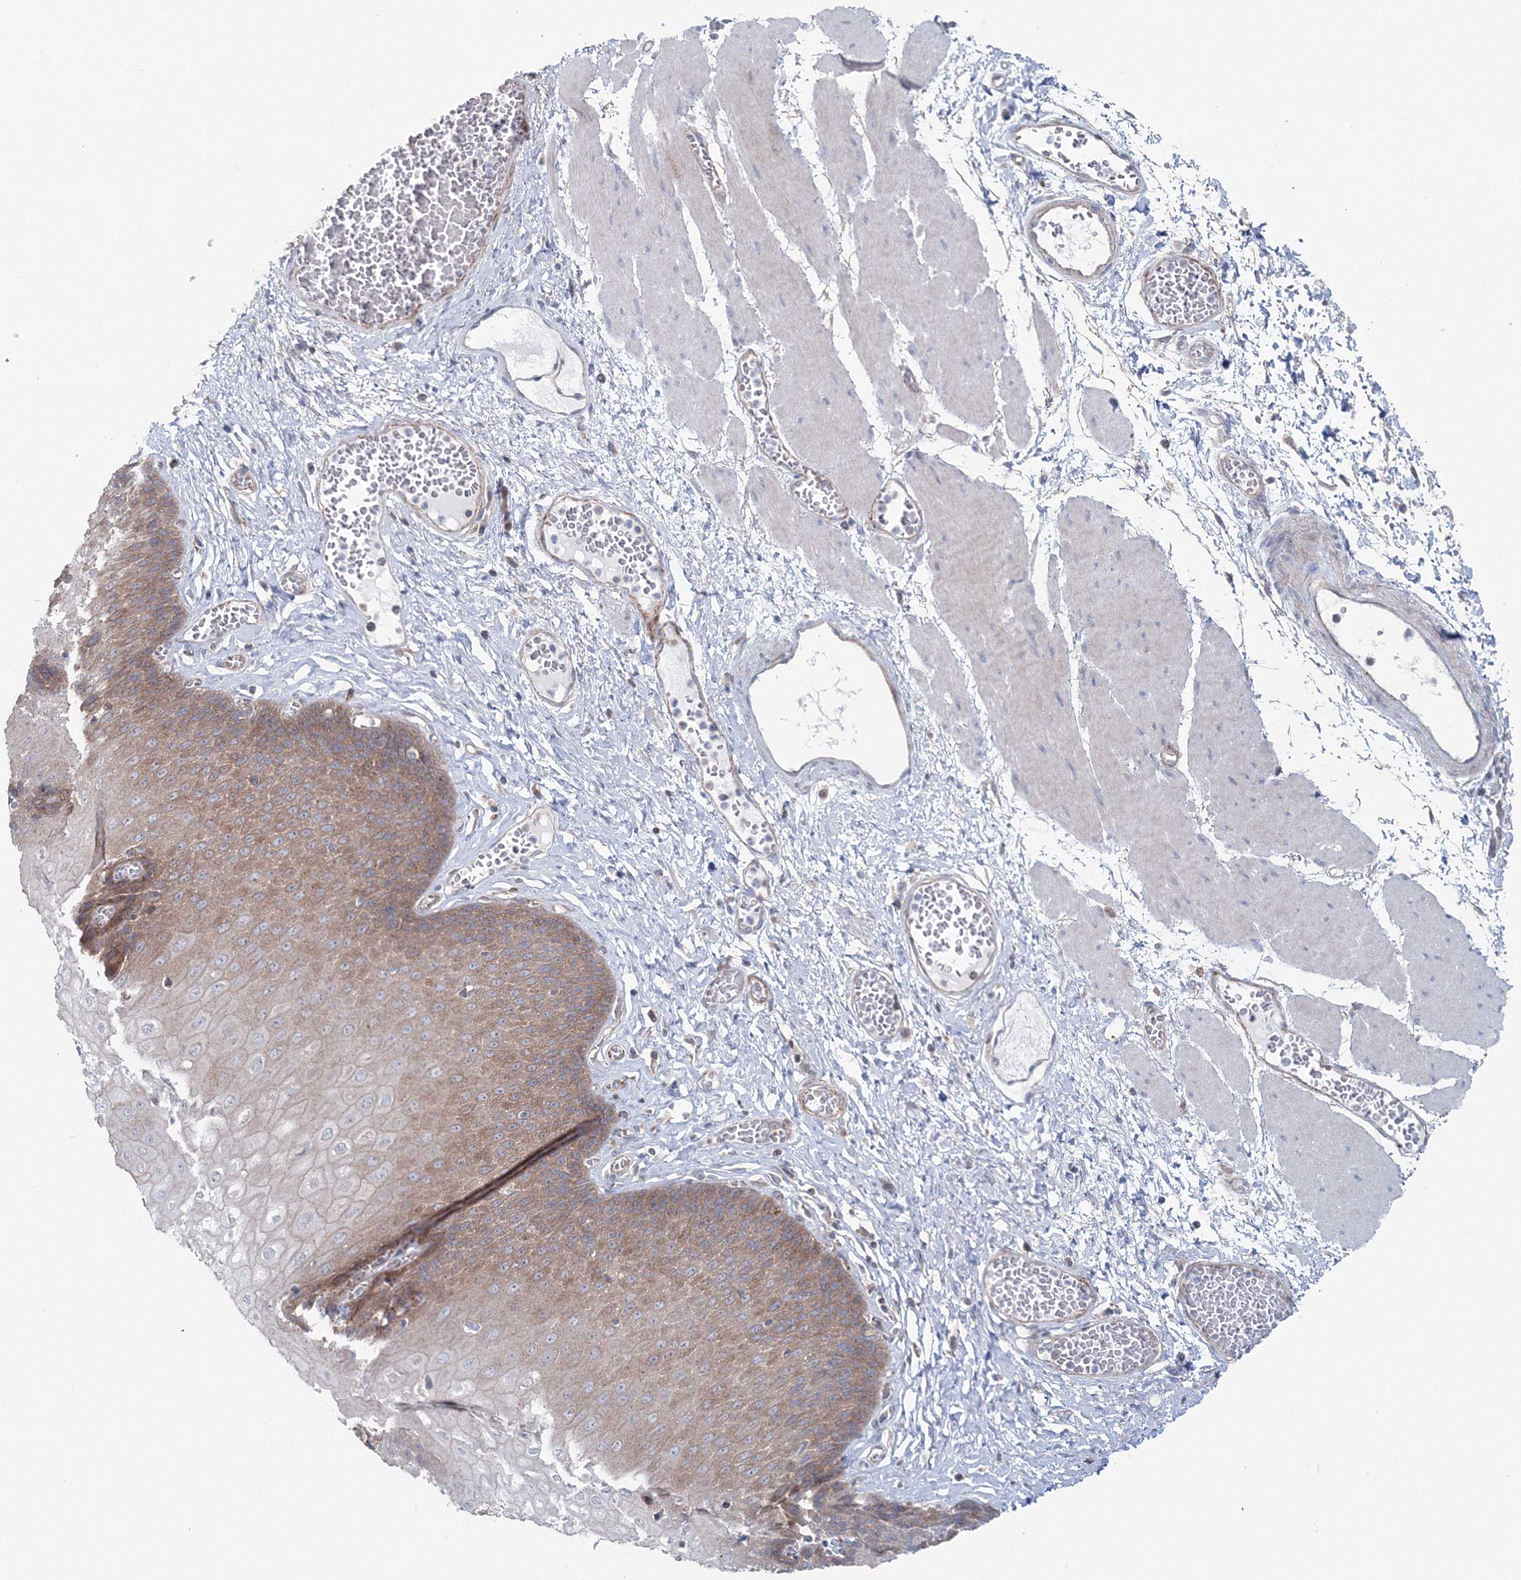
{"staining": {"intensity": "moderate", "quantity": "25%-75%", "location": "cytoplasmic/membranous"}, "tissue": "esophagus", "cell_type": "Squamous epithelial cells", "image_type": "normal", "snomed": [{"axis": "morphology", "description": "Normal tissue, NOS"}, {"axis": "topography", "description": "Esophagus"}], "caption": "This is an image of immunohistochemistry staining of normal esophagus, which shows moderate positivity in the cytoplasmic/membranous of squamous epithelial cells.", "gene": "GGA2", "patient": {"sex": "male", "age": 60}}